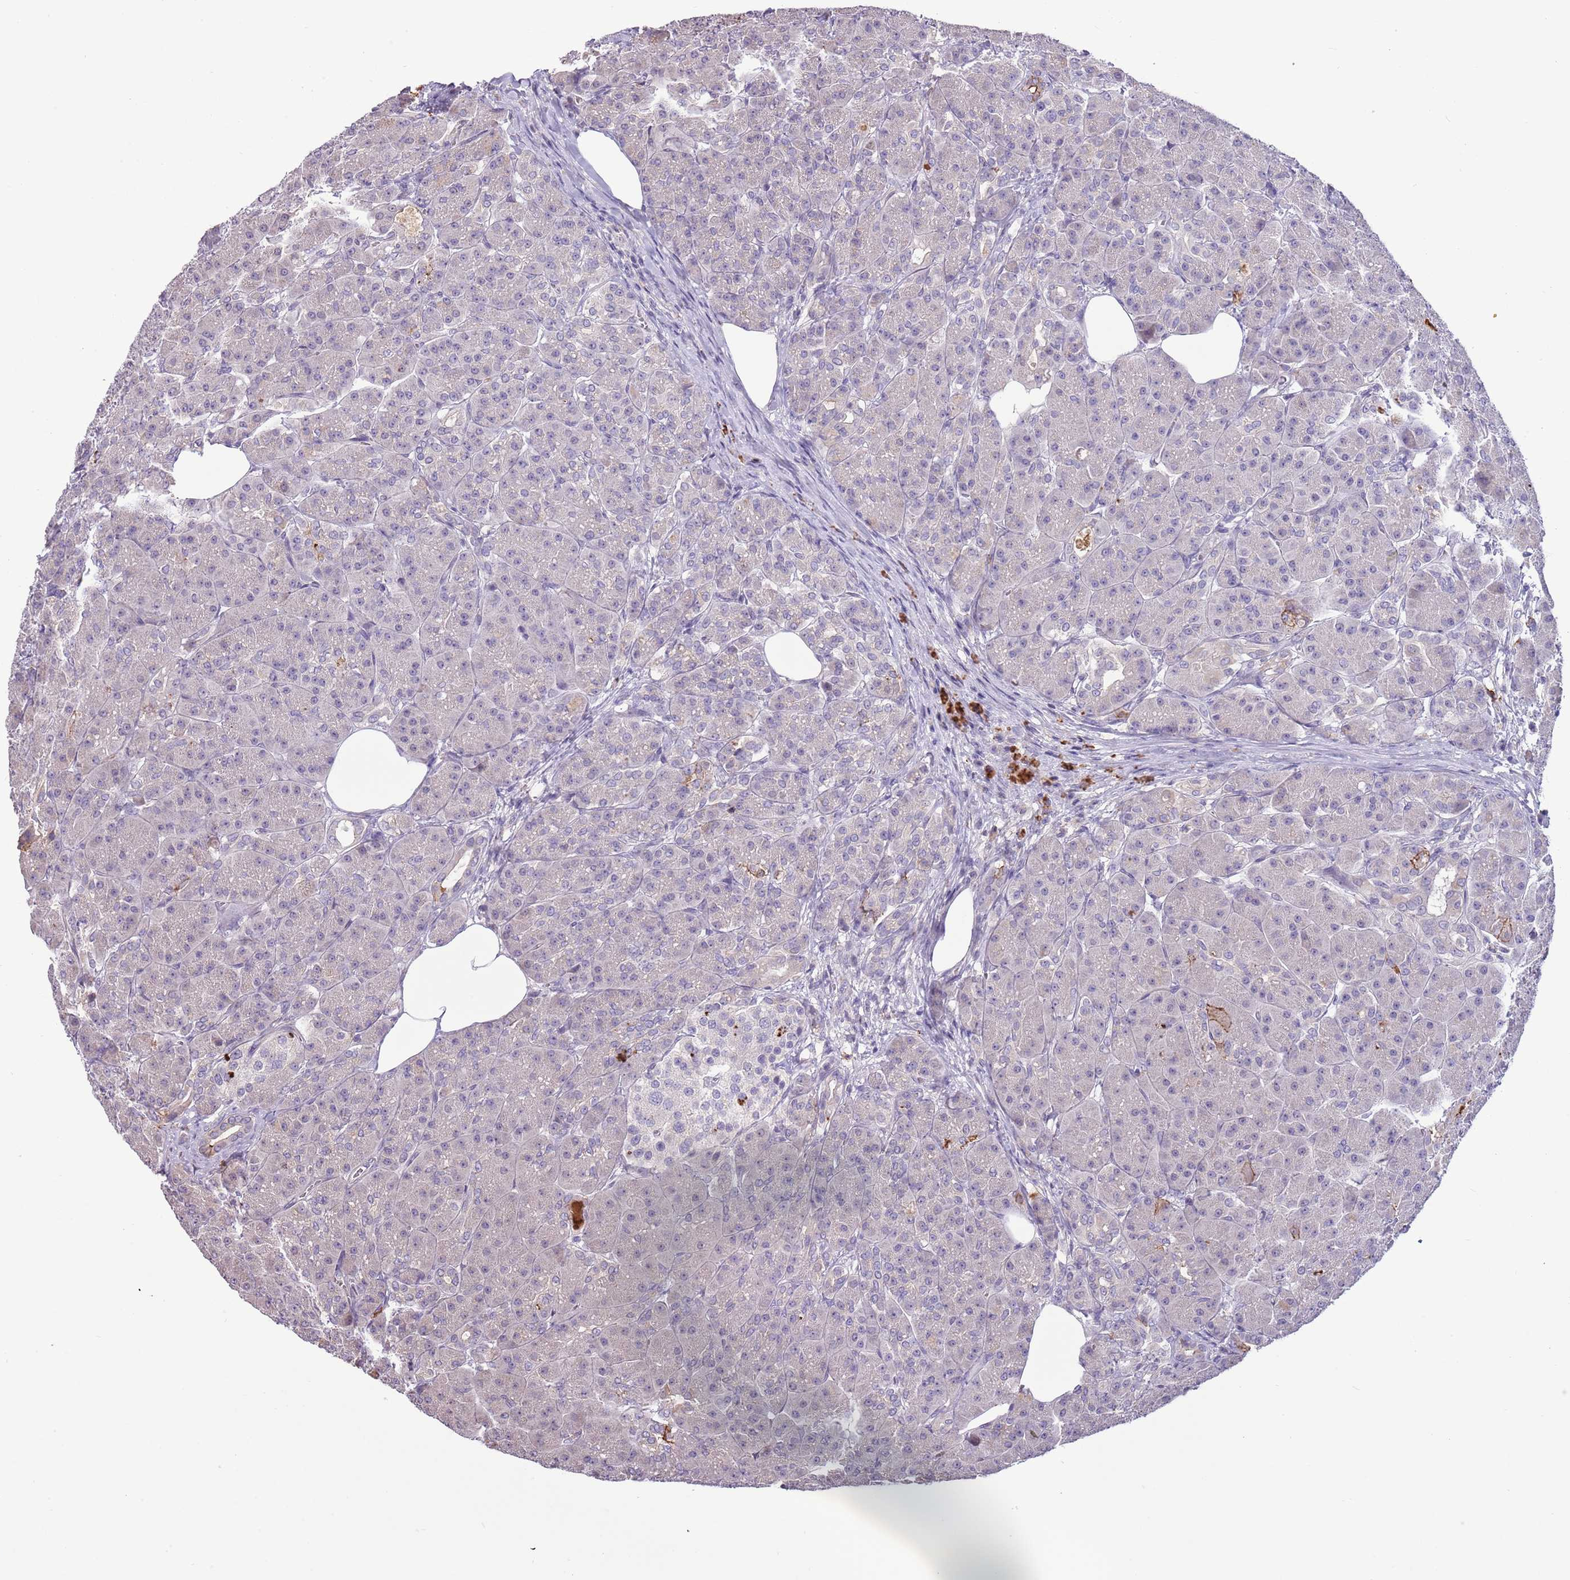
{"staining": {"intensity": "weak", "quantity": "<25%", "location": "cytoplasmic/membranous"}, "tissue": "pancreas", "cell_type": "Exocrine glandular cells", "image_type": "normal", "snomed": [{"axis": "morphology", "description": "Normal tissue, NOS"}, {"axis": "topography", "description": "Pancreas"}], "caption": "Pancreas stained for a protein using immunohistochemistry (IHC) shows no positivity exocrine glandular cells.", "gene": "P2RY13", "patient": {"sex": "male", "age": 63}}